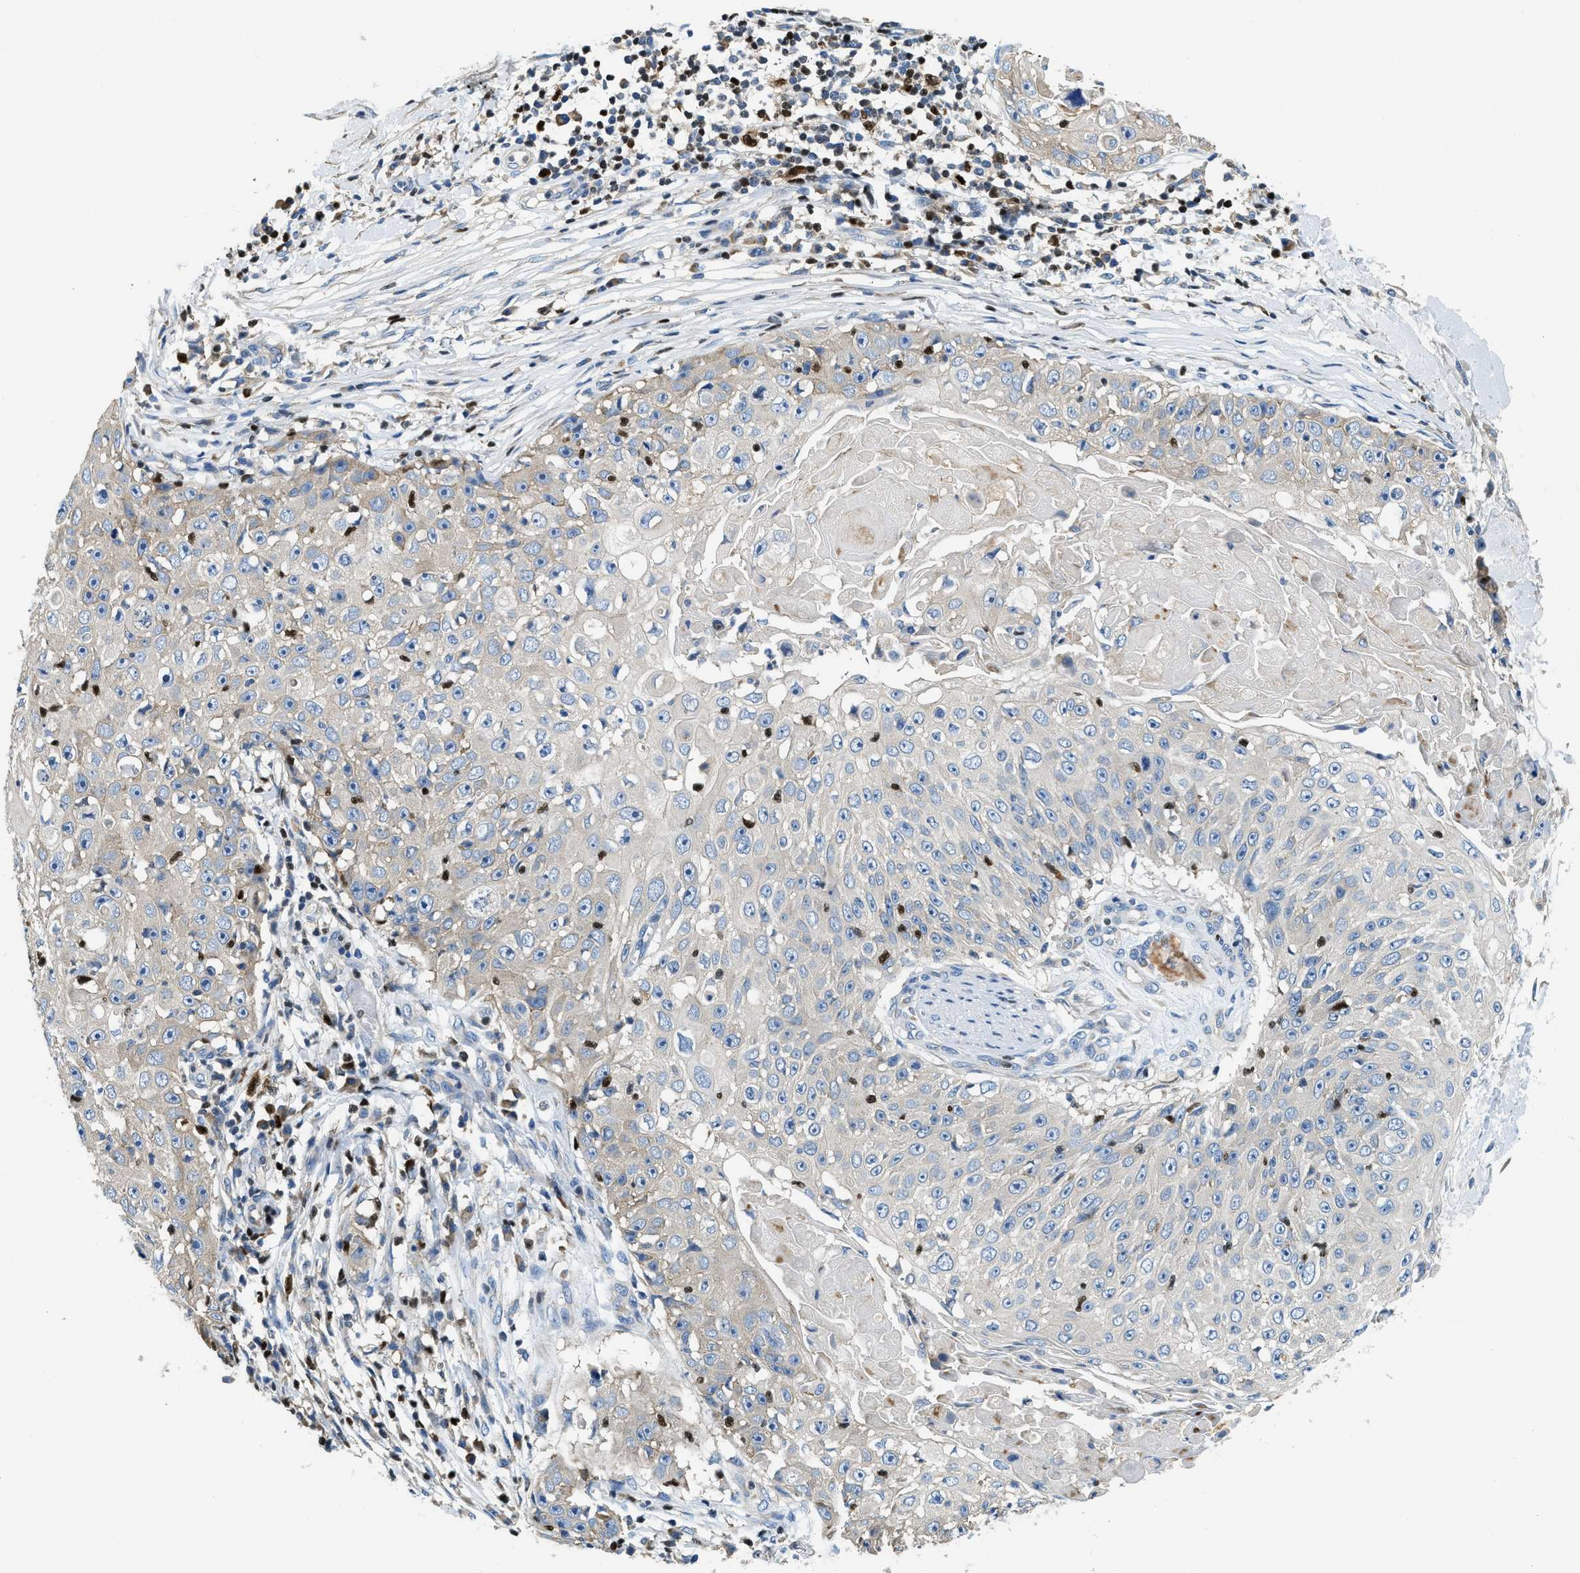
{"staining": {"intensity": "negative", "quantity": "none", "location": "none"}, "tissue": "skin cancer", "cell_type": "Tumor cells", "image_type": "cancer", "snomed": [{"axis": "morphology", "description": "Squamous cell carcinoma, NOS"}, {"axis": "topography", "description": "Skin"}], "caption": "Immunohistochemical staining of human squamous cell carcinoma (skin) demonstrates no significant positivity in tumor cells.", "gene": "TOX", "patient": {"sex": "male", "age": 86}}